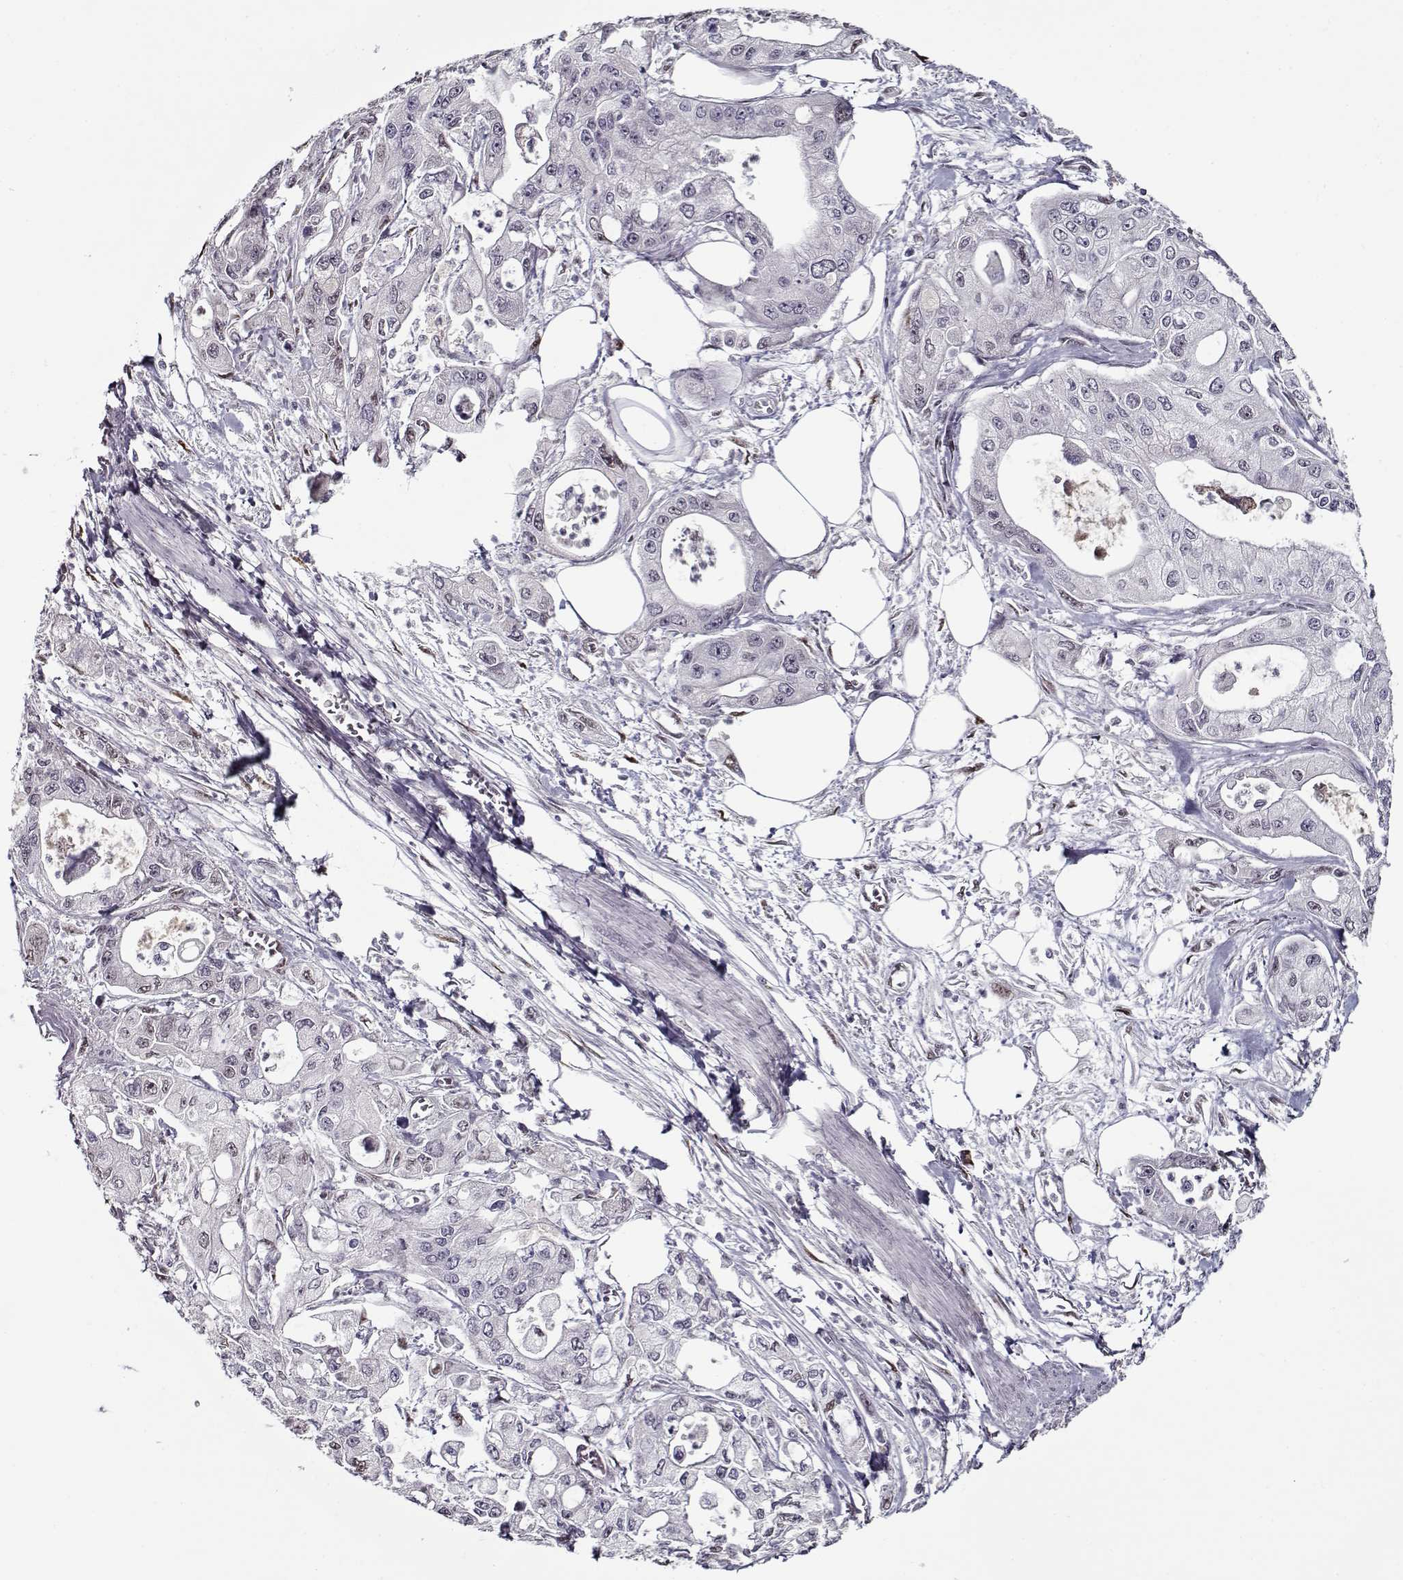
{"staining": {"intensity": "moderate", "quantity": "25%-75%", "location": "nuclear"}, "tissue": "pancreatic cancer", "cell_type": "Tumor cells", "image_type": "cancer", "snomed": [{"axis": "morphology", "description": "Adenocarcinoma, NOS"}, {"axis": "topography", "description": "Pancreas"}], "caption": "Immunohistochemical staining of pancreatic cancer exhibits moderate nuclear protein staining in approximately 25%-75% of tumor cells.", "gene": "PRMT8", "patient": {"sex": "male", "age": 70}}